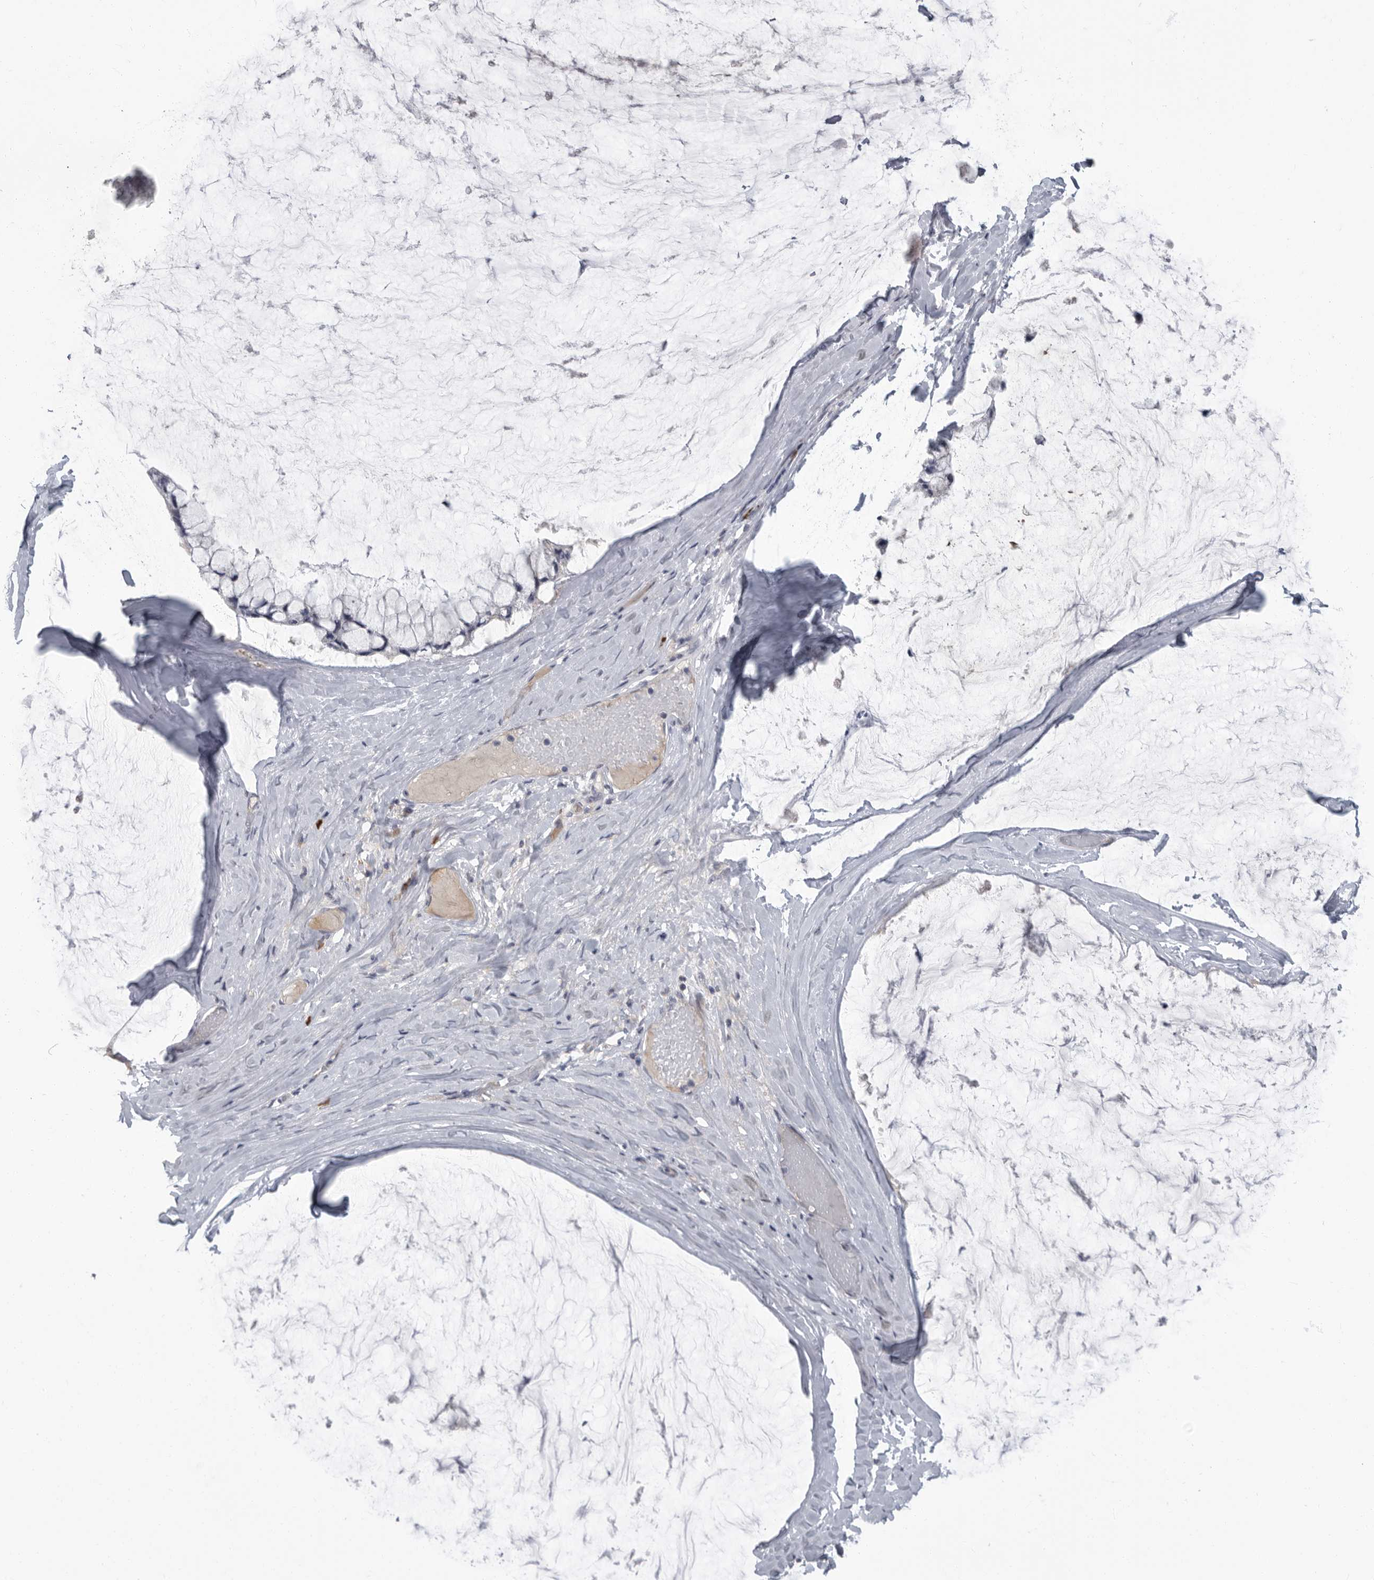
{"staining": {"intensity": "negative", "quantity": "none", "location": "none"}, "tissue": "ovarian cancer", "cell_type": "Tumor cells", "image_type": "cancer", "snomed": [{"axis": "morphology", "description": "Cystadenocarcinoma, mucinous, NOS"}, {"axis": "topography", "description": "Ovary"}], "caption": "A histopathology image of ovarian cancer (mucinous cystadenocarcinoma) stained for a protein exhibits no brown staining in tumor cells.", "gene": "SLC25A39", "patient": {"sex": "female", "age": 39}}